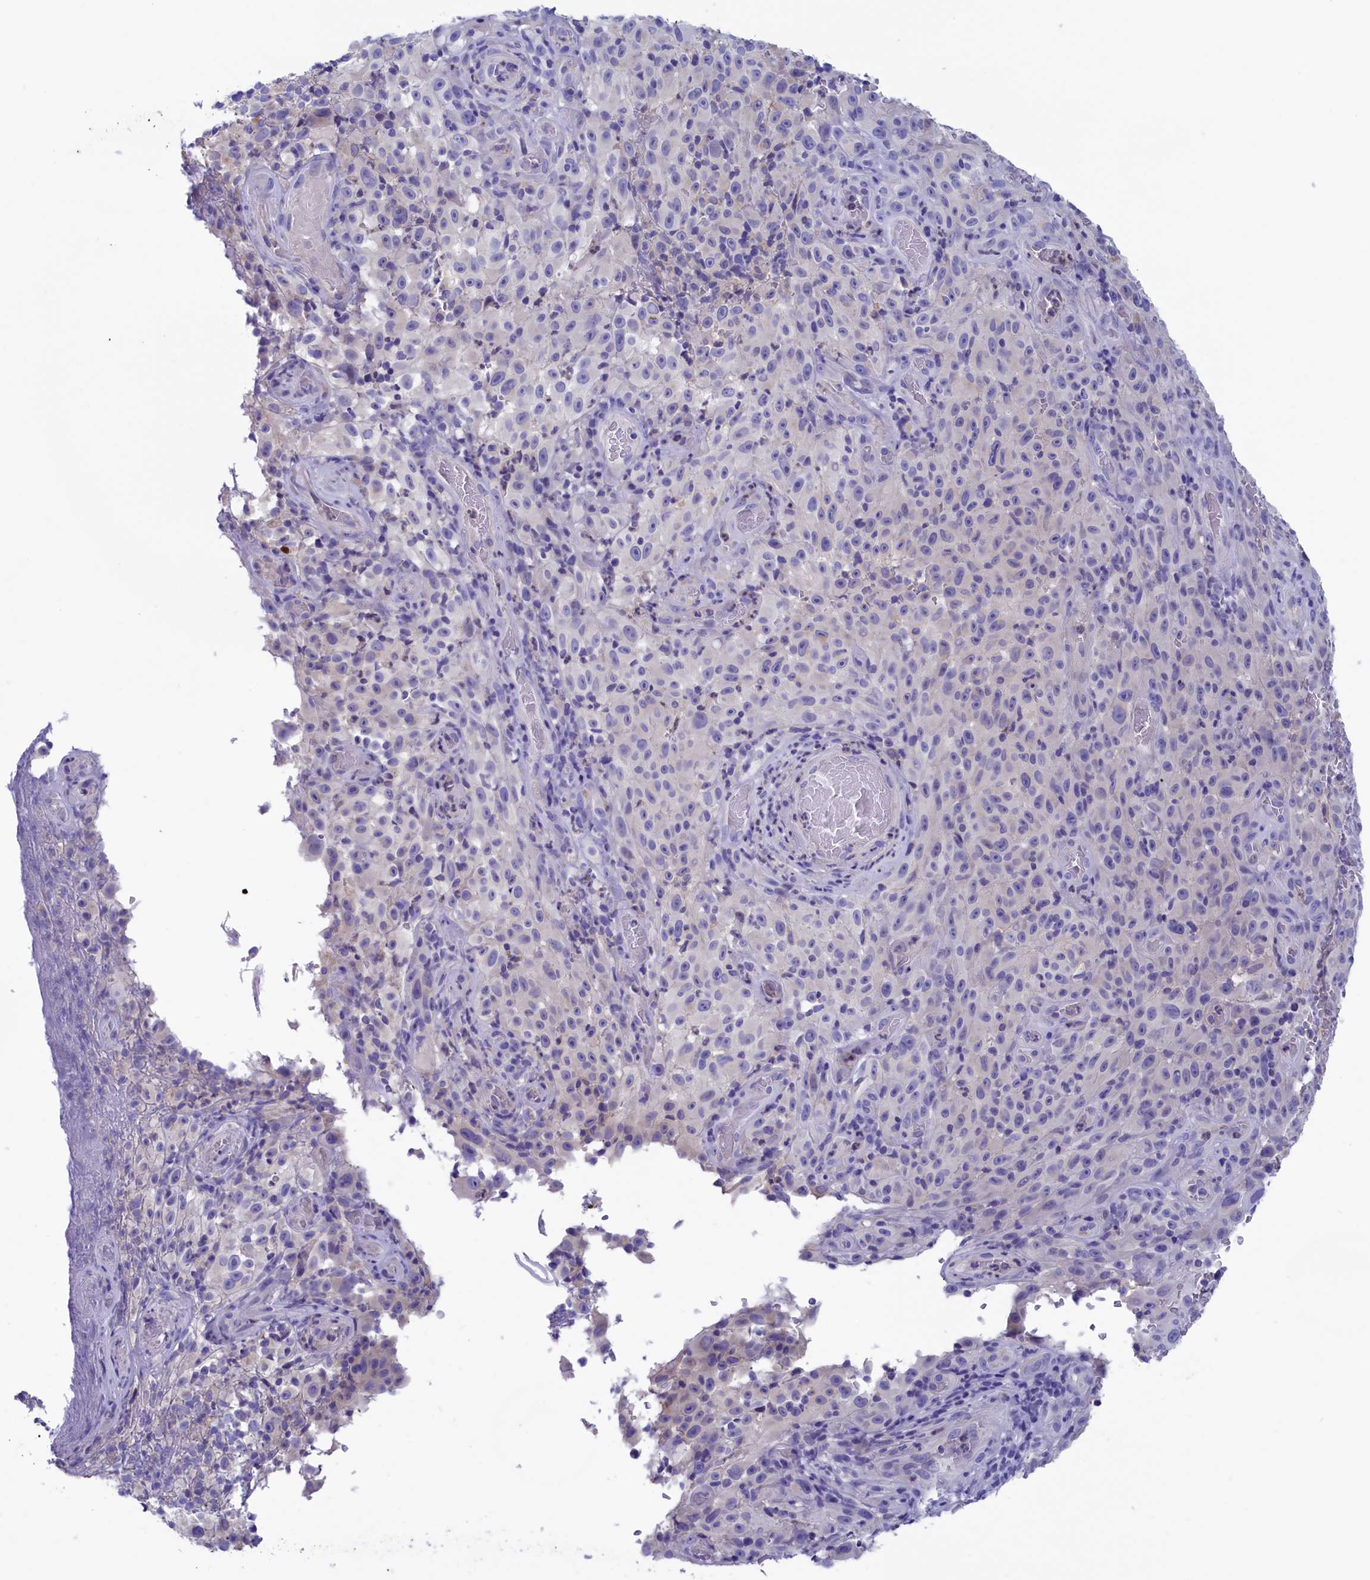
{"staining": {"intensity": "negative", "quantity": "none", "location": "none"}, "tissue": "melanoma", "cell_type": "Tumor cells", "image_type": "cancer", "snomed": [{"axis": "morphology", "description": "Malignant melanoma, NOS"}, {"axis": "topography", "description": "Skin"}], "caption": "There is no significant expression in tumor cells of malignant melanoma.", "gene": "VPS35L", "patient": {"sex": "female", "age": 82}}